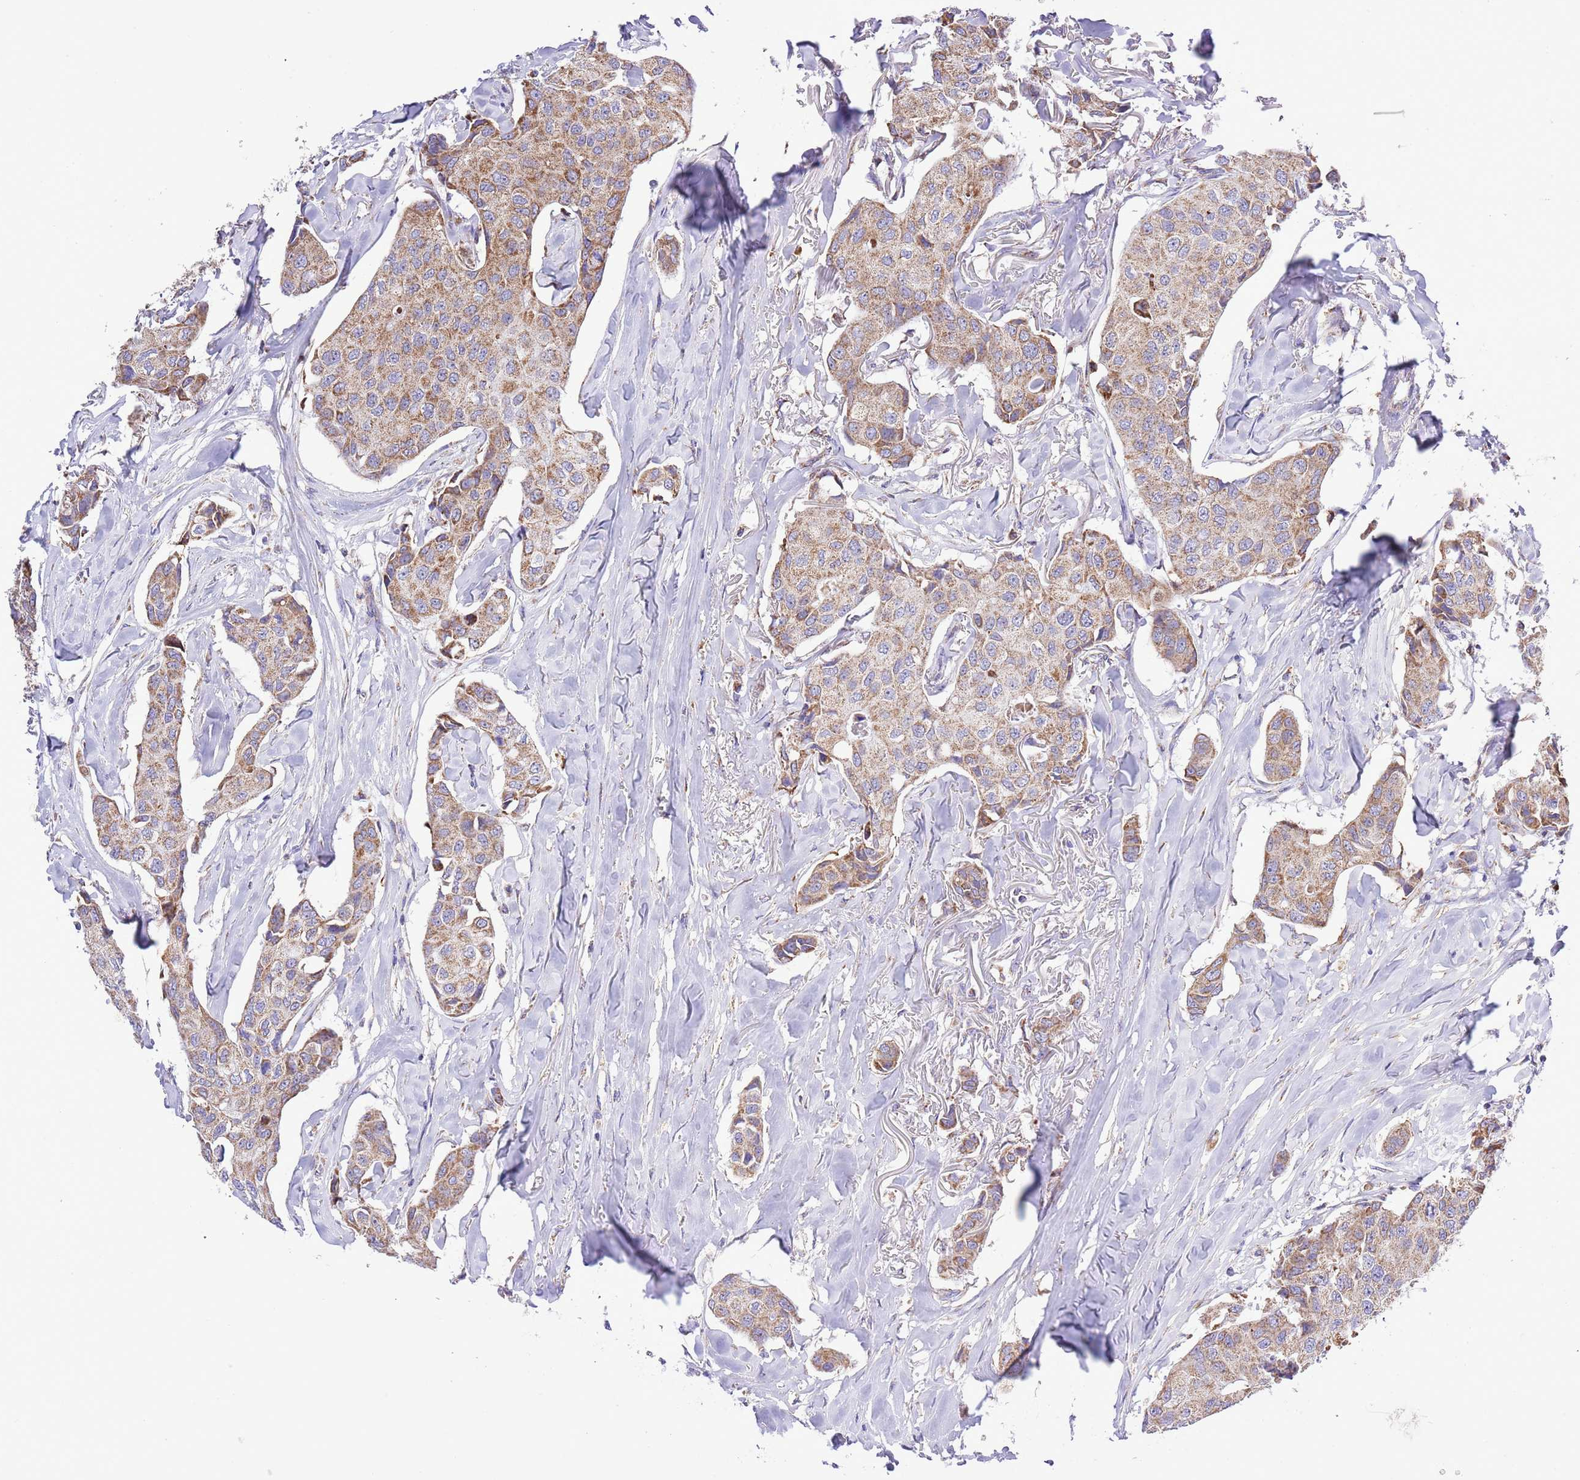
{"staining": {"intensity": "moderate", "quantity": ">75%", "location": "cytoplasmic/membranous"}, "tissue": "breast cancer", "cell_type": "Tumor cells", "image_type": "cancer", "snomed": [{"axis": "morphology", "description": "Duct carcinoma"}, {"axis": "topography", "description": "Breast"}], "caption": "Human breast cancer stained for a protein (brown) demonstrates moderate cytoplasmic/membranous positive staining in about >75% of tumor cells.", "gene": "TEKTIP1", "patient": {"sex": "female", "age": 80}}